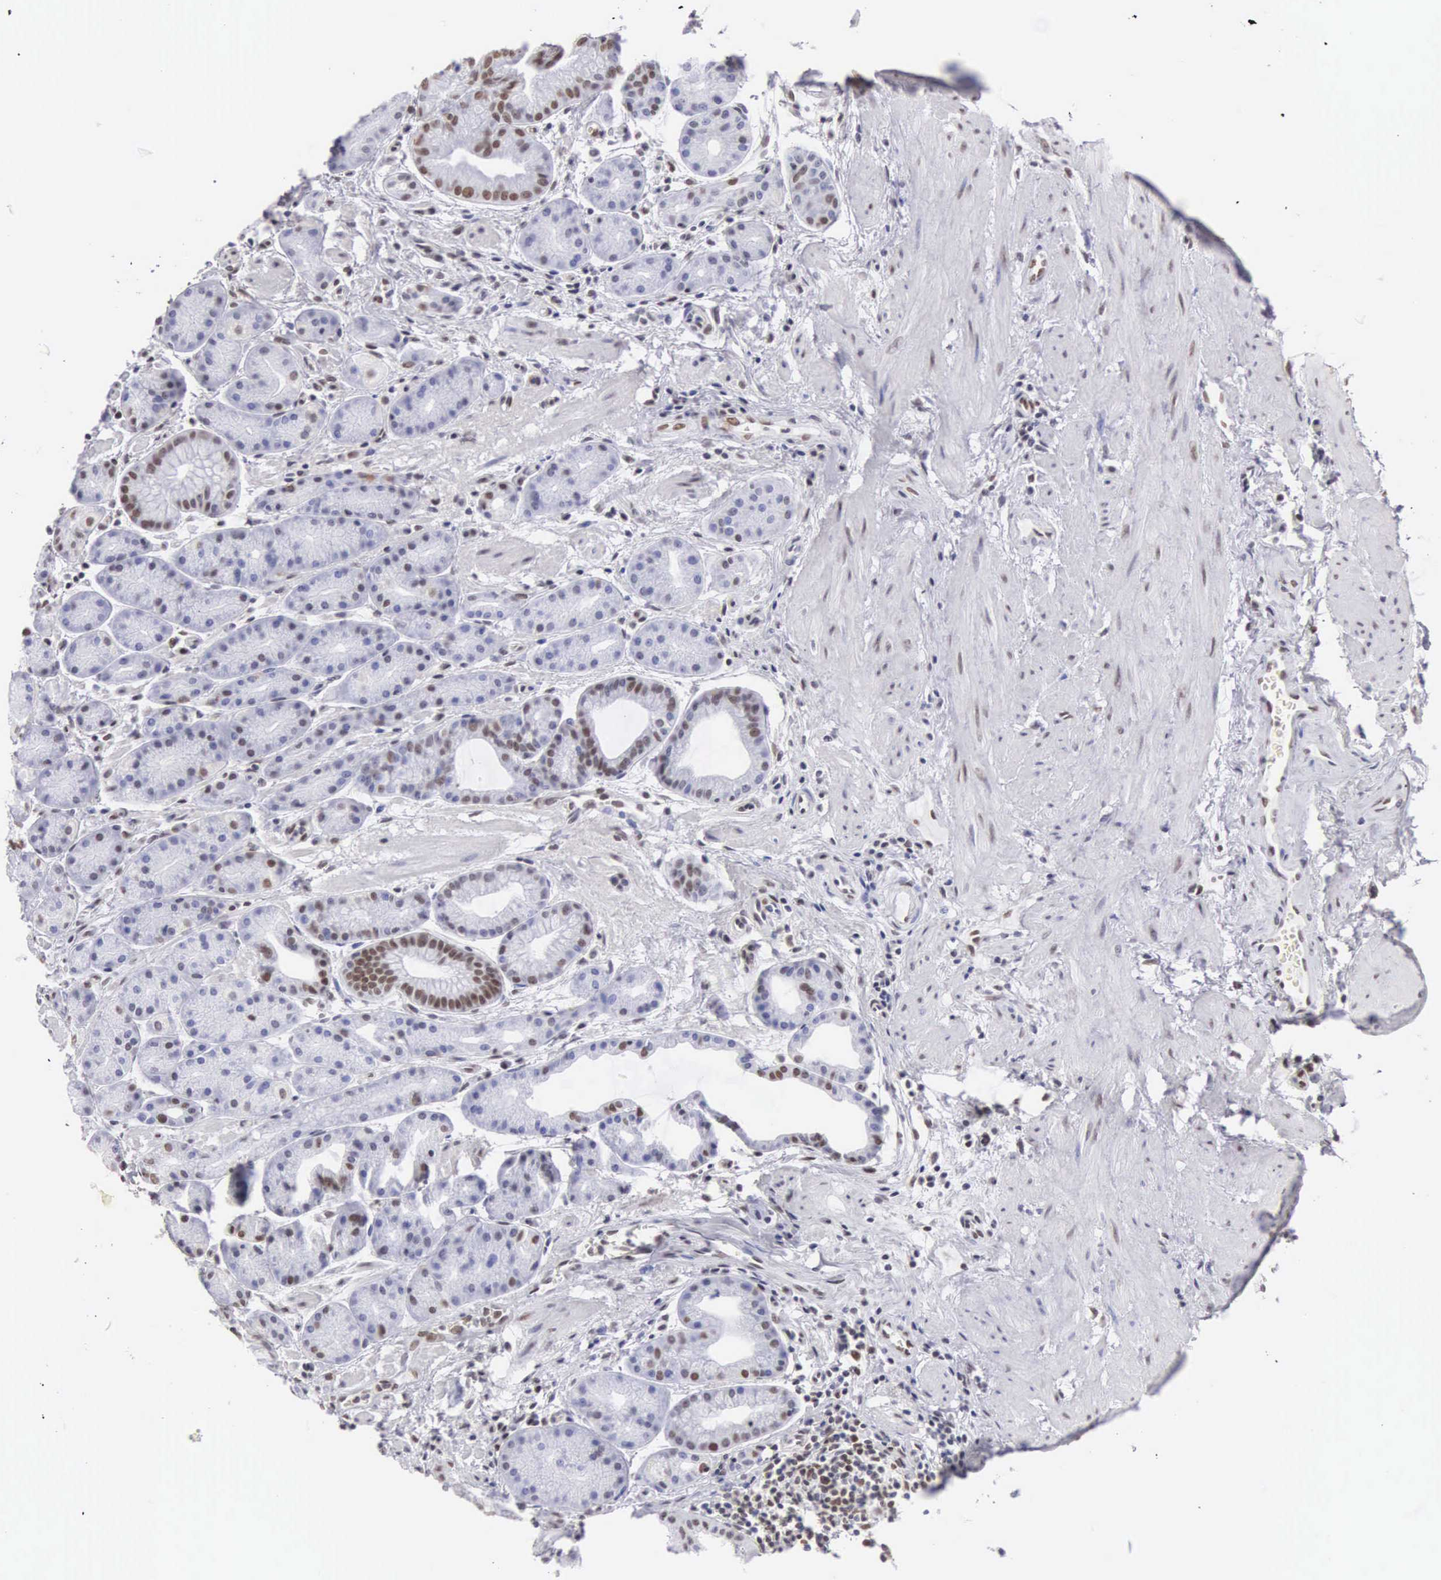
{"staining": {"intensity": "moderate", "quantity": "25%-75%", "location": "nuclear"}, "tissue": "stomach", "cell_type": "Glandular cells", "image_type": "normal", "snomed": [{"axis": "morphology", "description": "Normal tissue, NOS"}, {"axis": "topography", "description": "Stomach, upper"}], "caption": "Immunohistochemical staining of normal stomach demonstrates 25%-75% levels of moderate nuclear protein staining in approximately 25%-75% of glandular cells. (DAB = brown stain, brightfield microscopy at high magnification).", "gene": "CSTF2", "patient": {"sex": "male", "age": 72}}